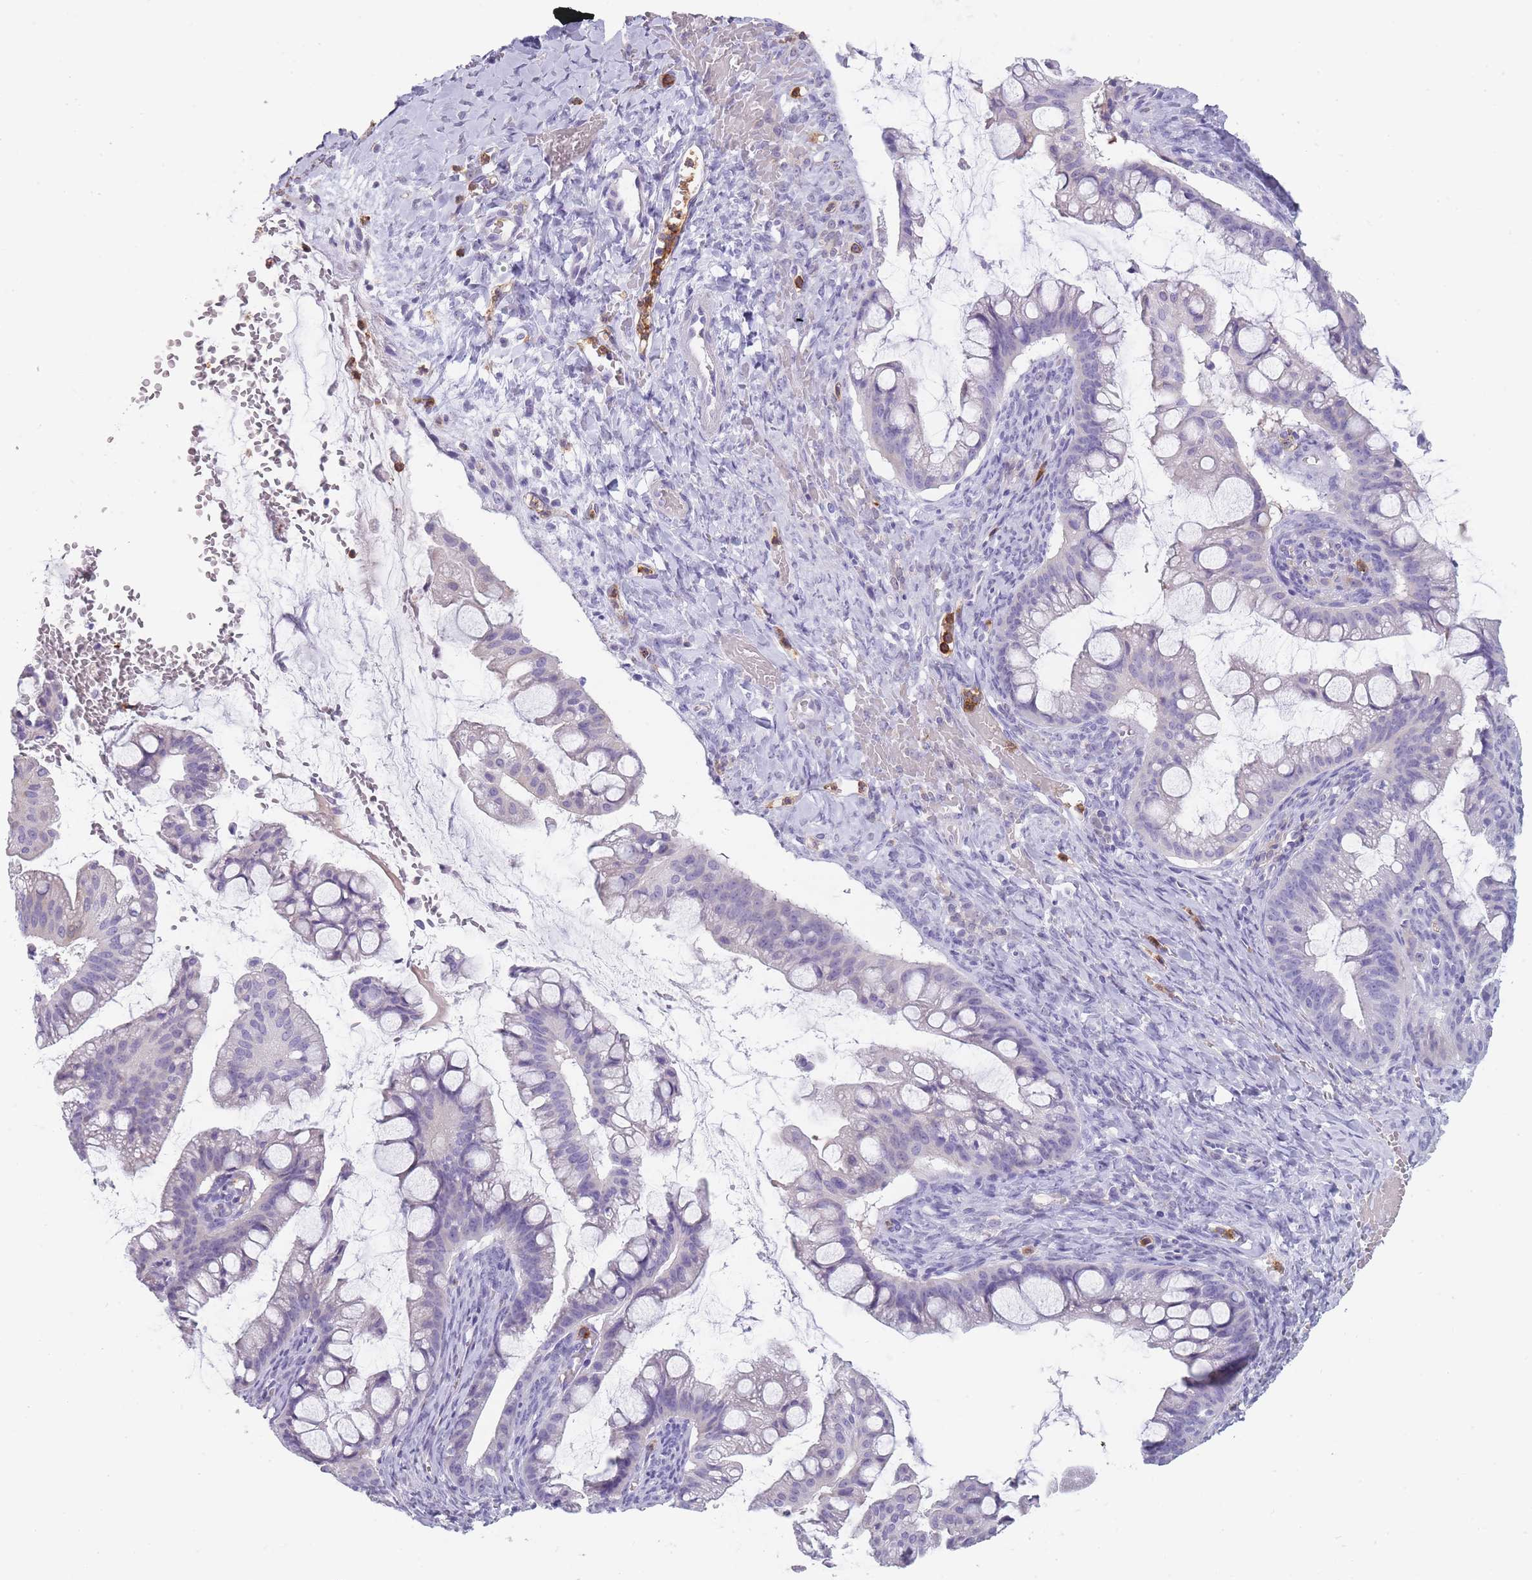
{"staining": {"intensity": "negative", "quantity": "none", "location": "none"}, "tissue": "ovarian cancer", "cell_type": "Tumor cells", "image_type": "cancer", "snomed": [{"axis": "morphology", "description": "Cystadenocarcinoma, mucinous, NOS"}, {"axis": "topography", "description": "Ovary"}], "caption": "This is a micrograph of IHC staining of mucinous cystadenocarcinoma (ovarian), which shows no expression in tumor cells.", "gene": "CR1L", "patient": {"sex": "female", "age": 73}}